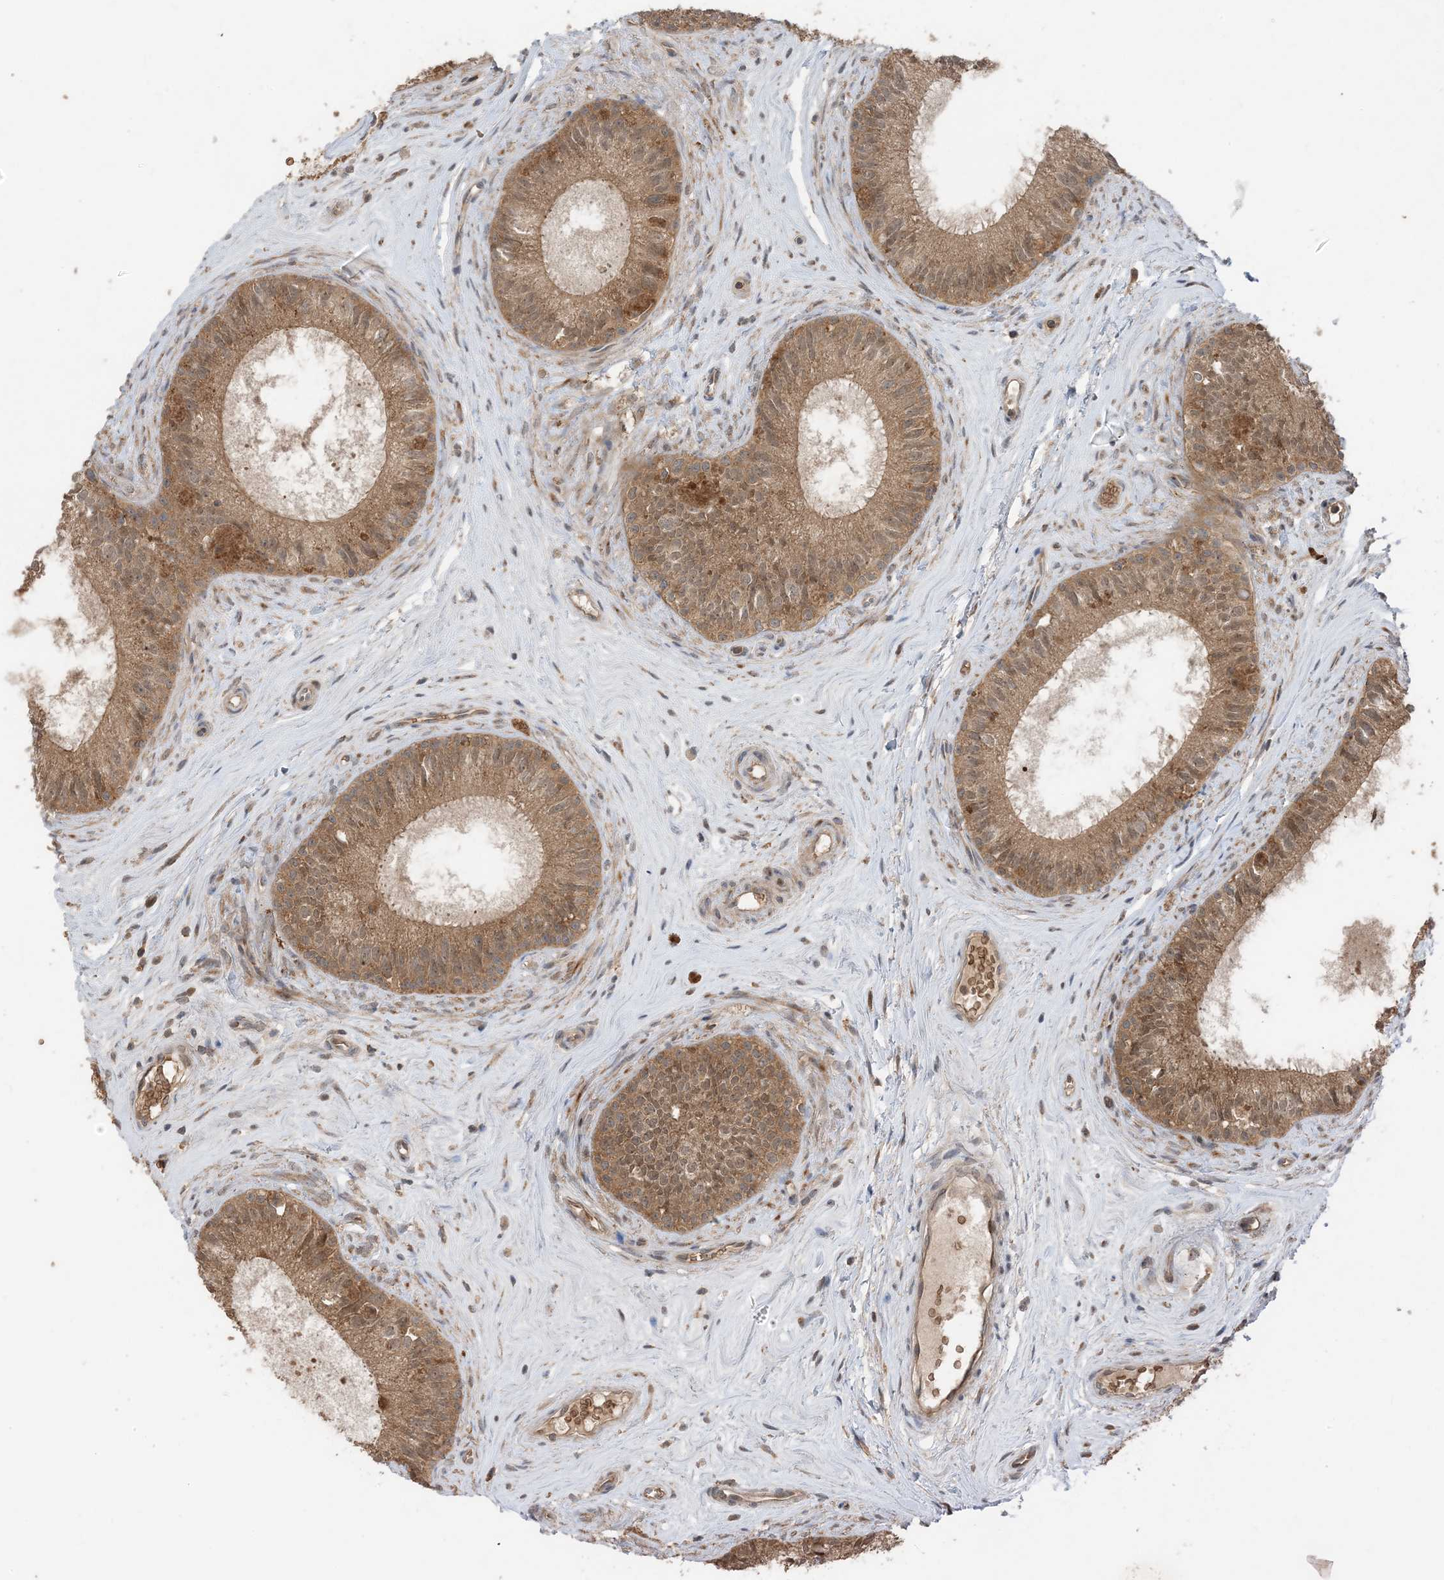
{"staining": {"intensity": "strong", "quantity": ">75%", "location": "cytoplasmic/membranous"}, "tissue": "epididymis", "cell_type": "Glandular cells", "image_type": "normal", "snomed": [{"axis": "morphology", "description": "Normal tissue, NOS"}, {"axis": "topography", "description": "Epididymis"}], "caption": "Brown immunohistochemical staining in unremarkable epididymis demonstrates strong cytoplasmic/membranous expression in approximately >75% of glandular cells. Ihc stains the protein in brown and the nuclei are stained blue.", "gene": "PUSL1", "patient": {"sex": "male", "age": 71}}